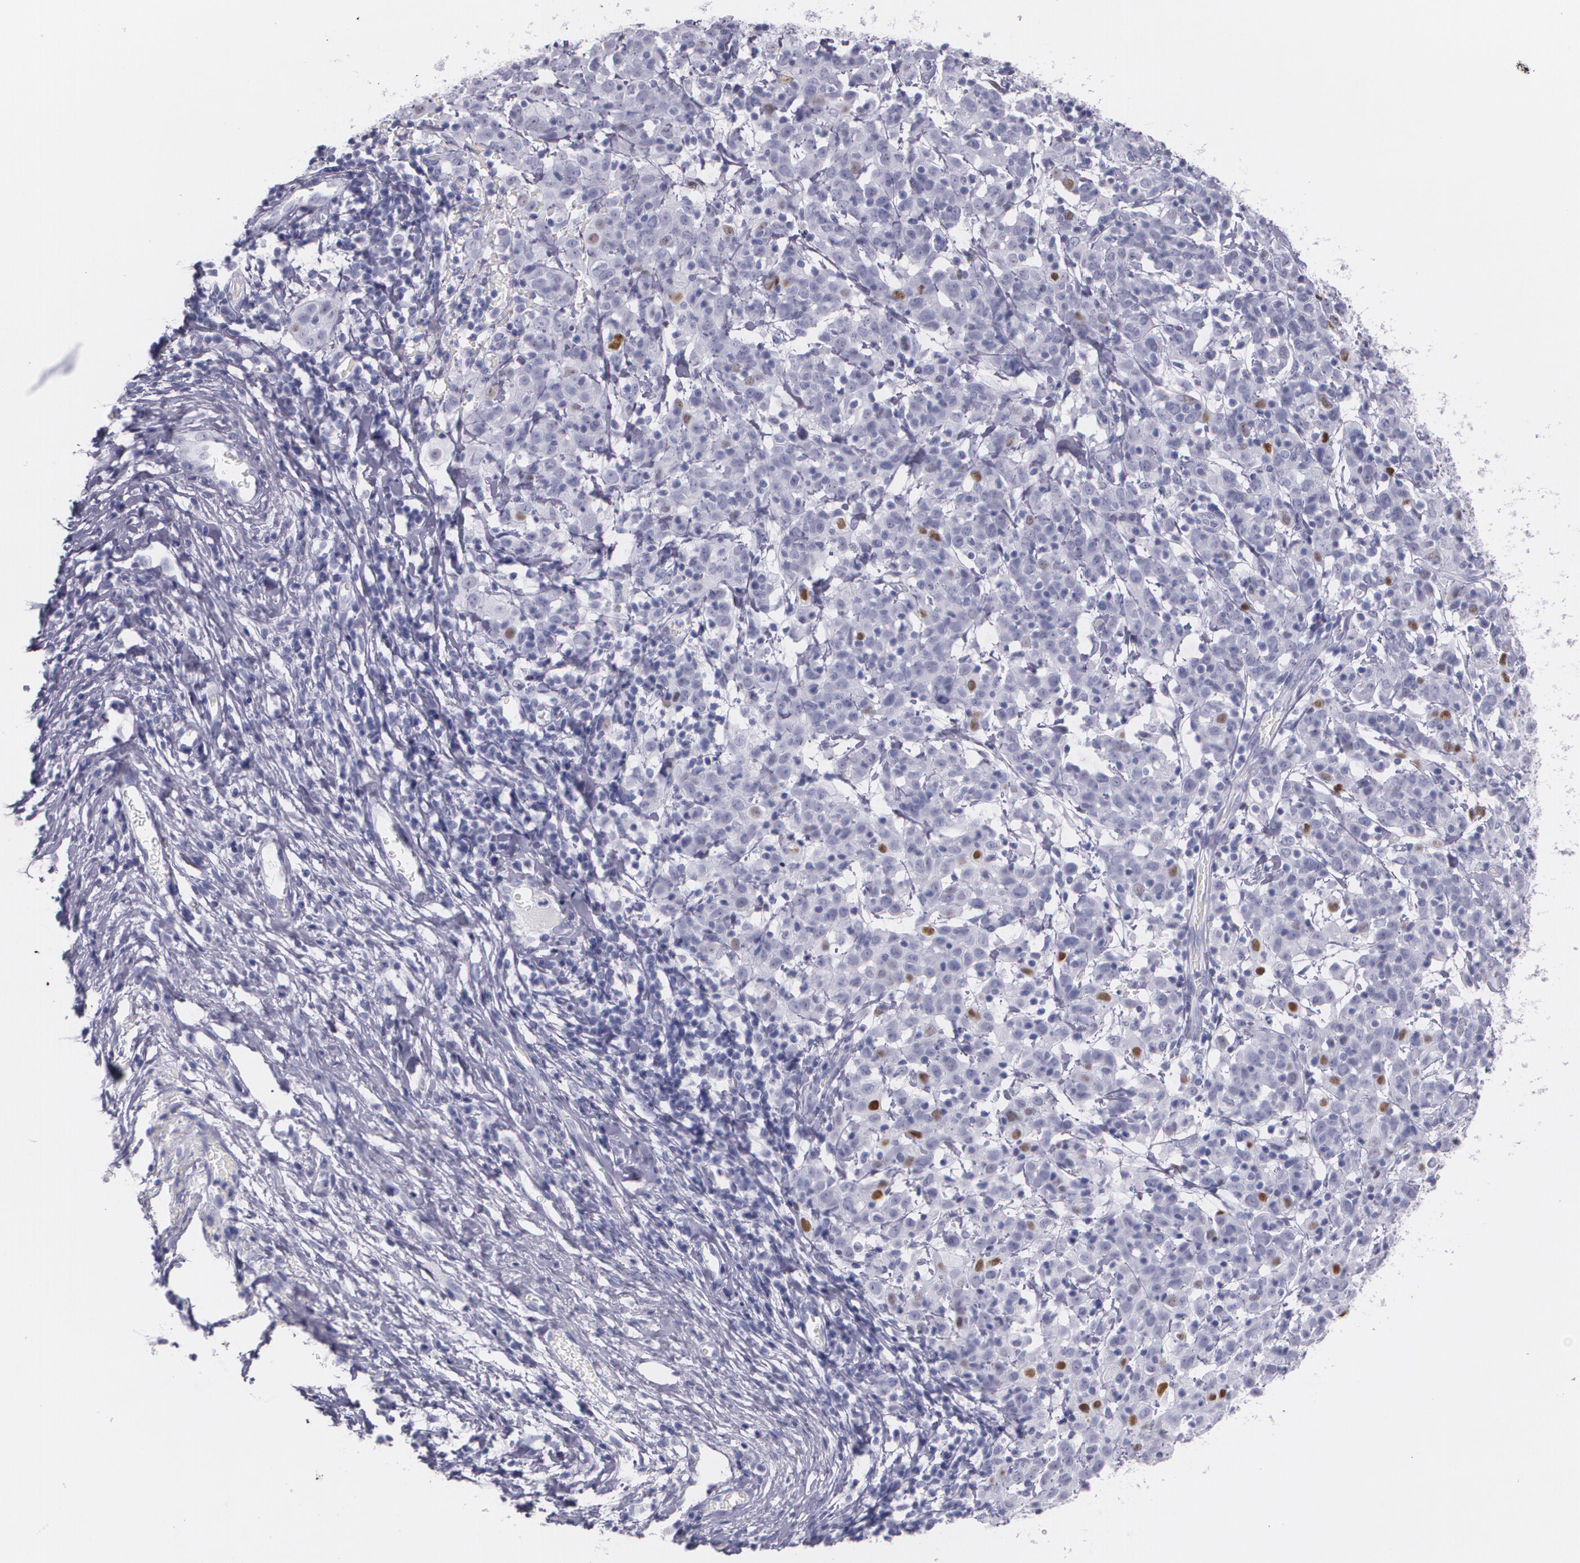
{"staining": {"intensity": "moderate", "quantity": "<25%", "location": "nuclear"}, "tissue": "cervical cancer", "cell_type": "Tumor cells", "image_type": "cancer", "snomed": [{"axis": "morphology", "description": "Normal tissue, NOS"}, {"axis": "morphology", "description": "Squamous cell carcinoma, NOS"}, {"axis": "topography", "description": "Cervix"}], "caption": "This histopathology image shows immunohistochemistry staining of cervical squamous cell carcinoma, with low moderate nuclear positivity in about <25% of tumor cells.", "gene": "TP53", "patient": {"sex": "female", "age": 67}}